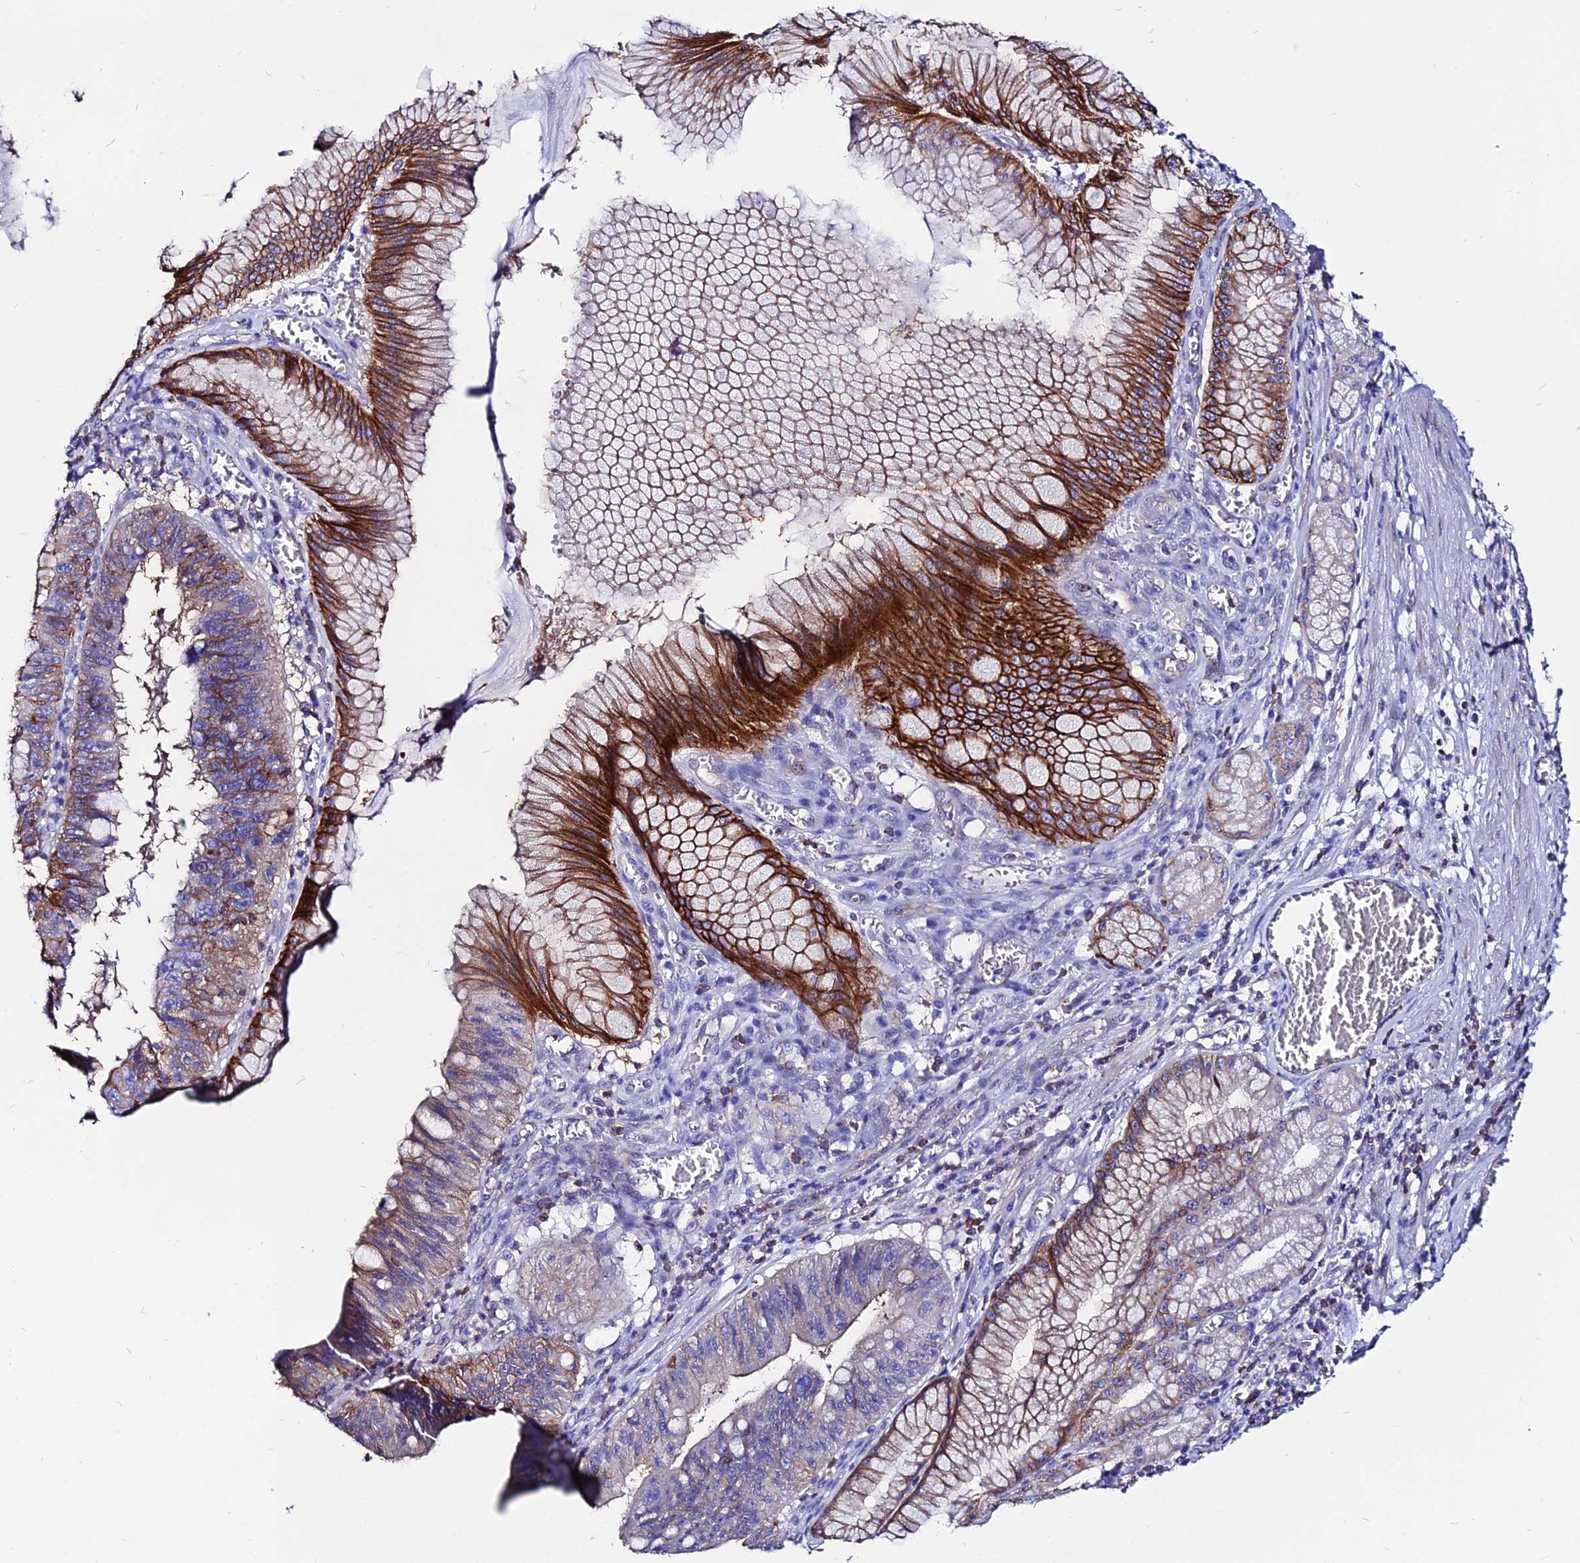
{"staining": {"intensity": "strong", "quantity": "25%-75%", "location": "cytoplasmic/membranous"}, "tissue": "stomach cancer", "cell_type": "Tumor cells", "image_type": "cancer", "snomed": [{"axis": "morphology", "description": "Adenocarcinoma, NOS"}, {"axis": "topography", "description": "Stomach"}], "caption": "Stomach adenocarcinoma stained for a protein shows strong cytoplasmic/membranous positivity in tumor cells.", "gene": "S100A16", "patient": {"sex": "male", "age": 59}}